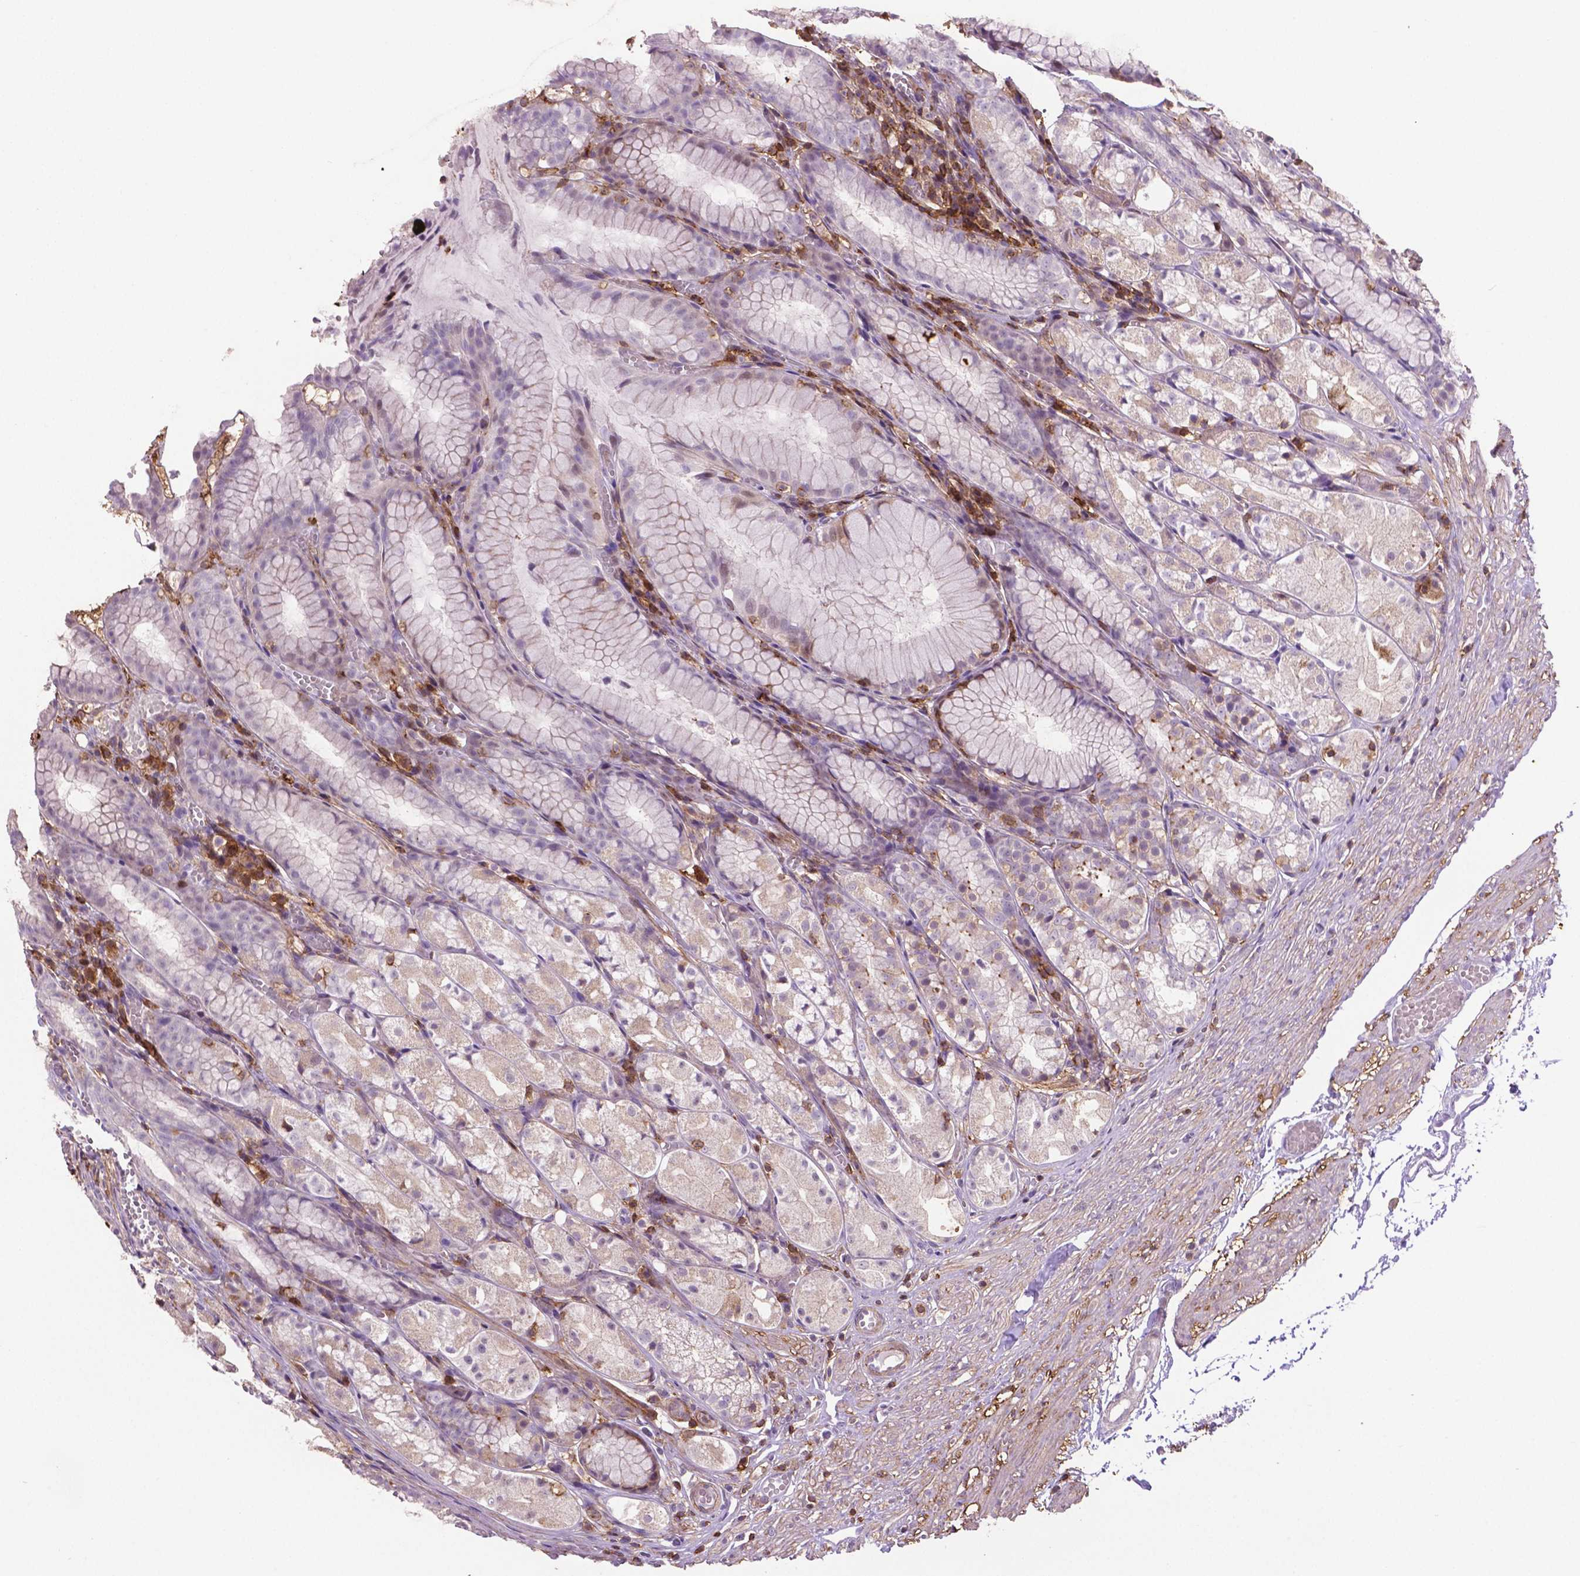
{"staining": {"intensity": "negative", "quantity": "none", "location": "none"}, "tissue": "stomach", "cell_type": "Glandular cells", "image_type": "normal", "snomed": [{"axis": "morphology", "description": "Normal tissue, NOS"}, {"axis": "topography", "description": "Stomach"}], "caption": "Micrograph shows no protein staining in glandular cells of benign stomach.", "gene": "ACAD10", "patient": {"sex": "male", "age": 70}}